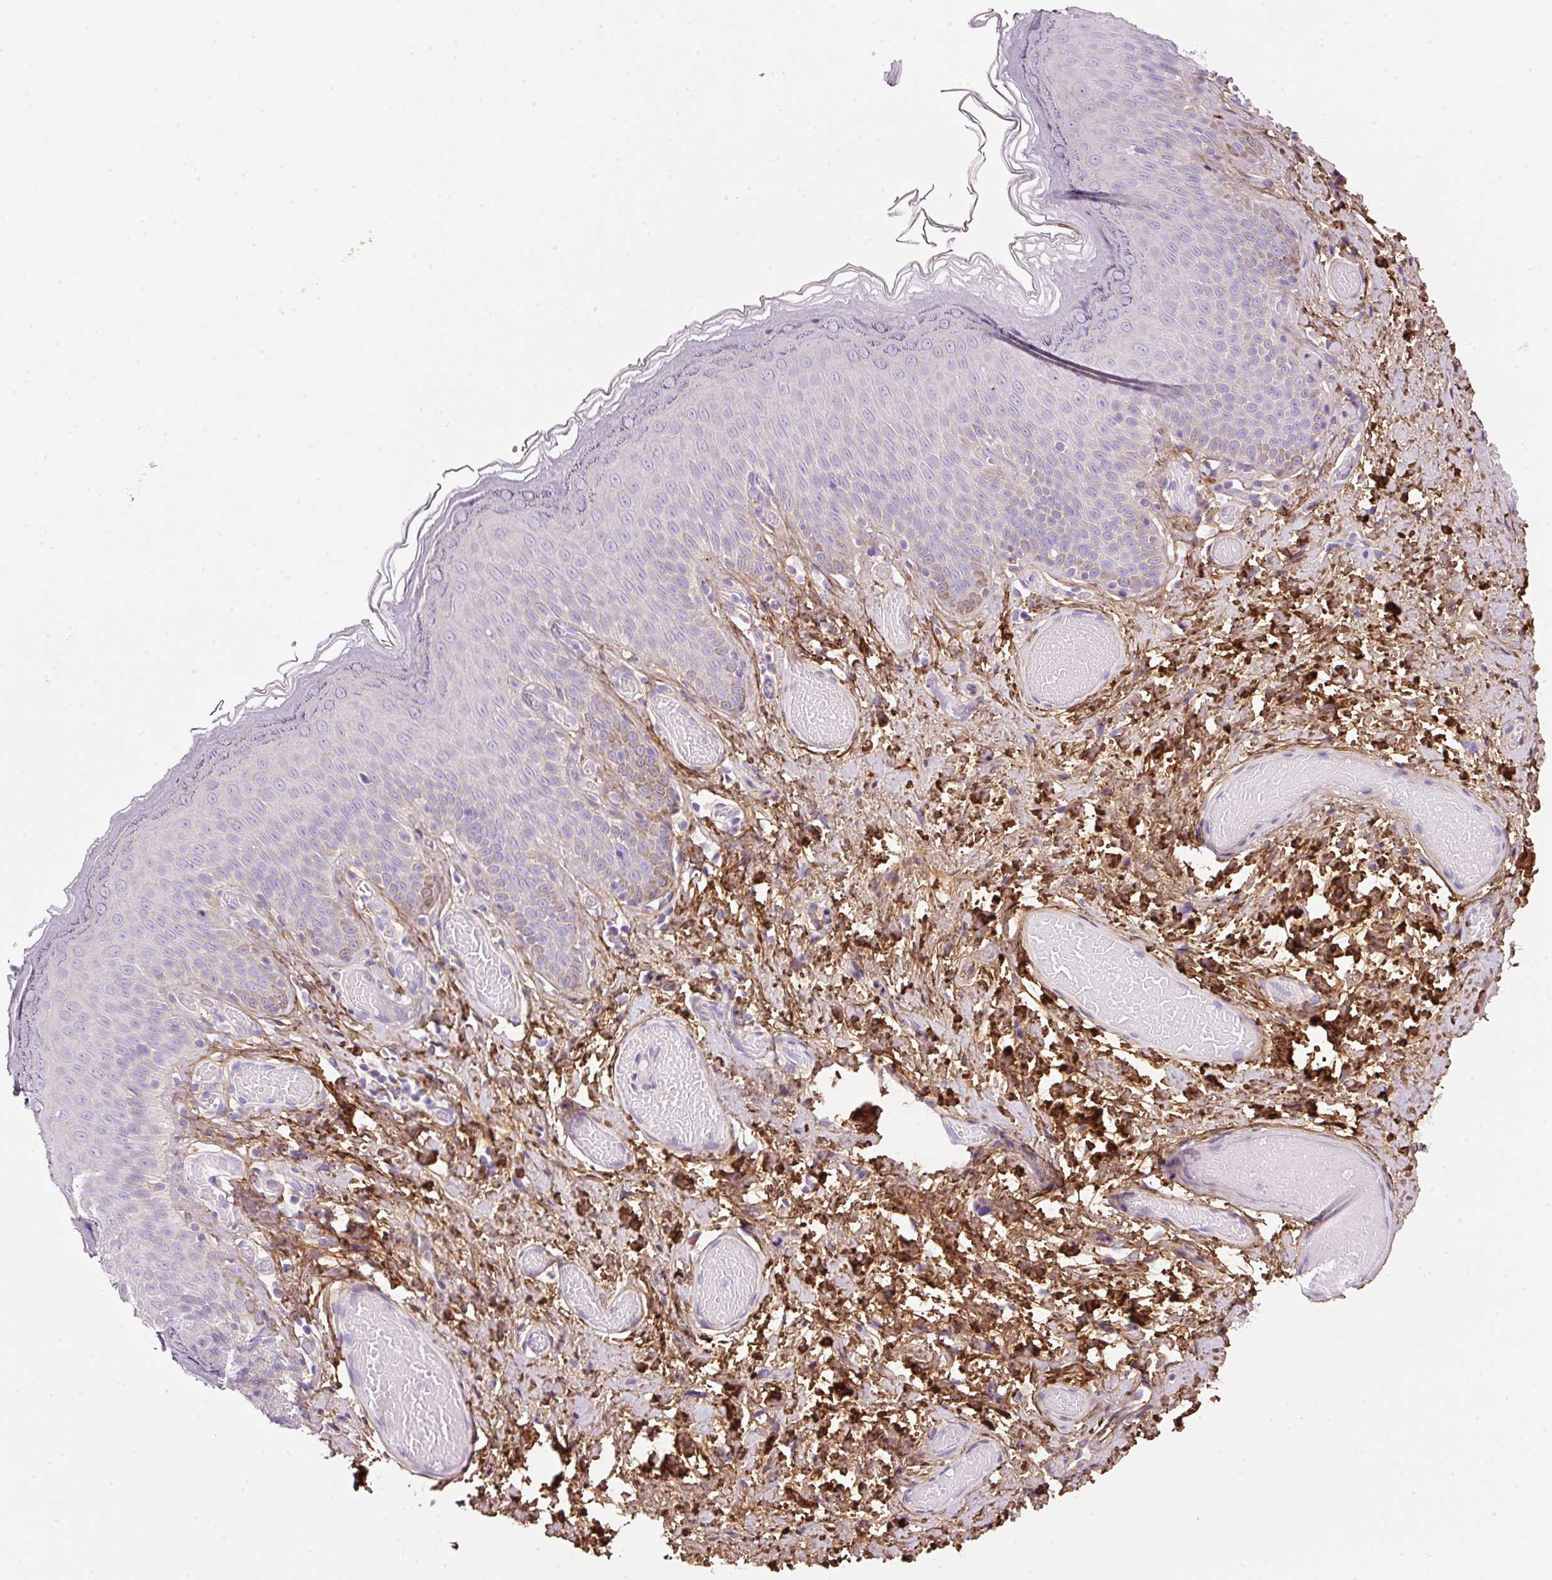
{"staining": {"intensity": "negative", "quantity": "none", "location": "none"}, "tissue": "skin", "cell_type": "Epidermal cells", "image_type": "normal", "snomed": [{"axis": "morphology", "description": "Normal tissue, NOS"}, {"axis": "topography", "description": "Anal"}], "caption": "Normal skin was stained to show a protein in brown. There is no significant staining in epidermal cells. (Brightfield microscopy of DAB (3,3'-diaminobenzidine) IHC at high magnification).", "gene": "SOS2", "patient": {"sex": "female", "age": 40}}